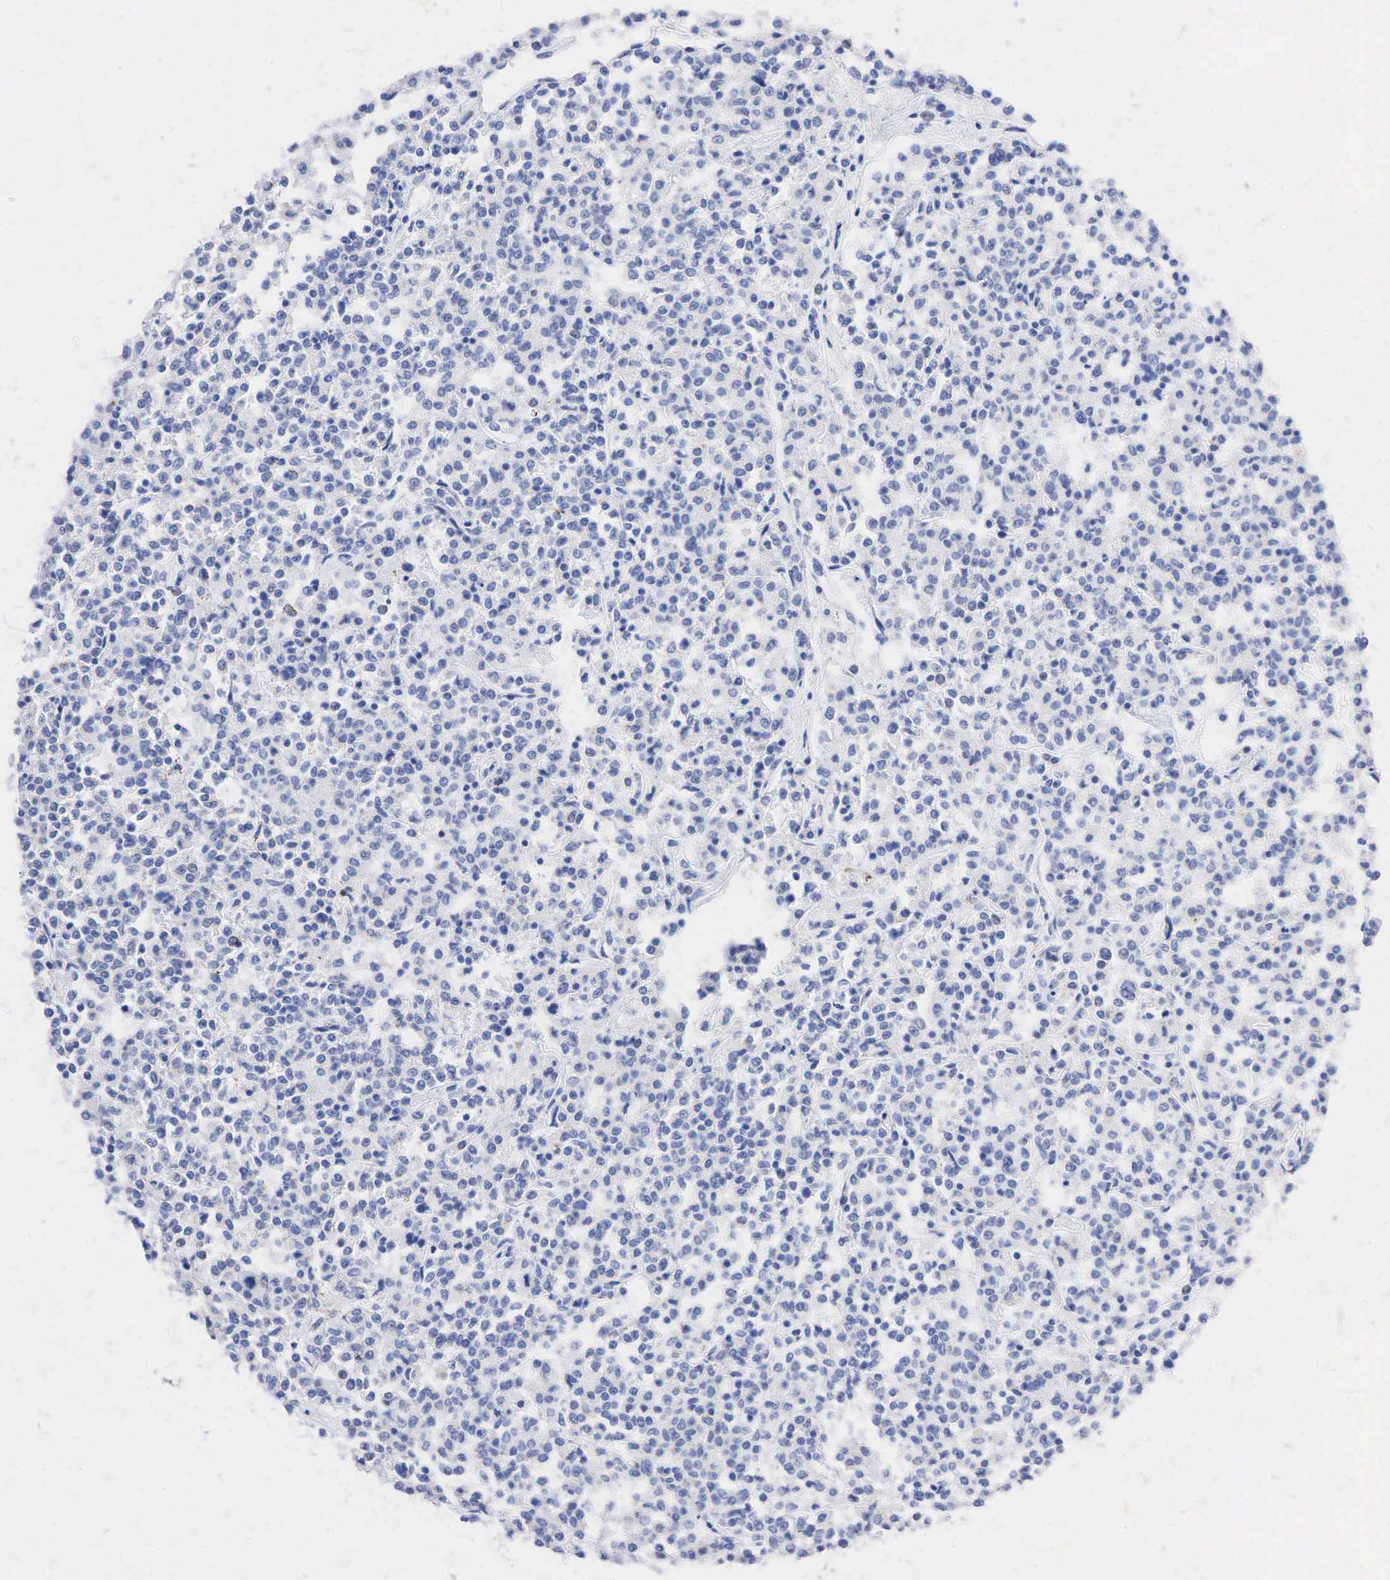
{"staining": {"intensity": "negative", "quantity": "none", "location": "none"}, "tissue": "lymphoma", "cell_type": "Tumor cells", "image_type": "cancer", "snomed": [{"axis": "morphology", "description": "Malignant lymphoma, non-Hodgkin's type, Low grade"}, {"axis": "topography", "description": "Small intestine"}], "caption": "Tumor cells are negative for protein expression in human lymphoma. (DAB immunohistochemistry visualized using brightfield microscopy, high magnification).", "gene": "SYP", "patient": {"sex": "female", "age": 59}}